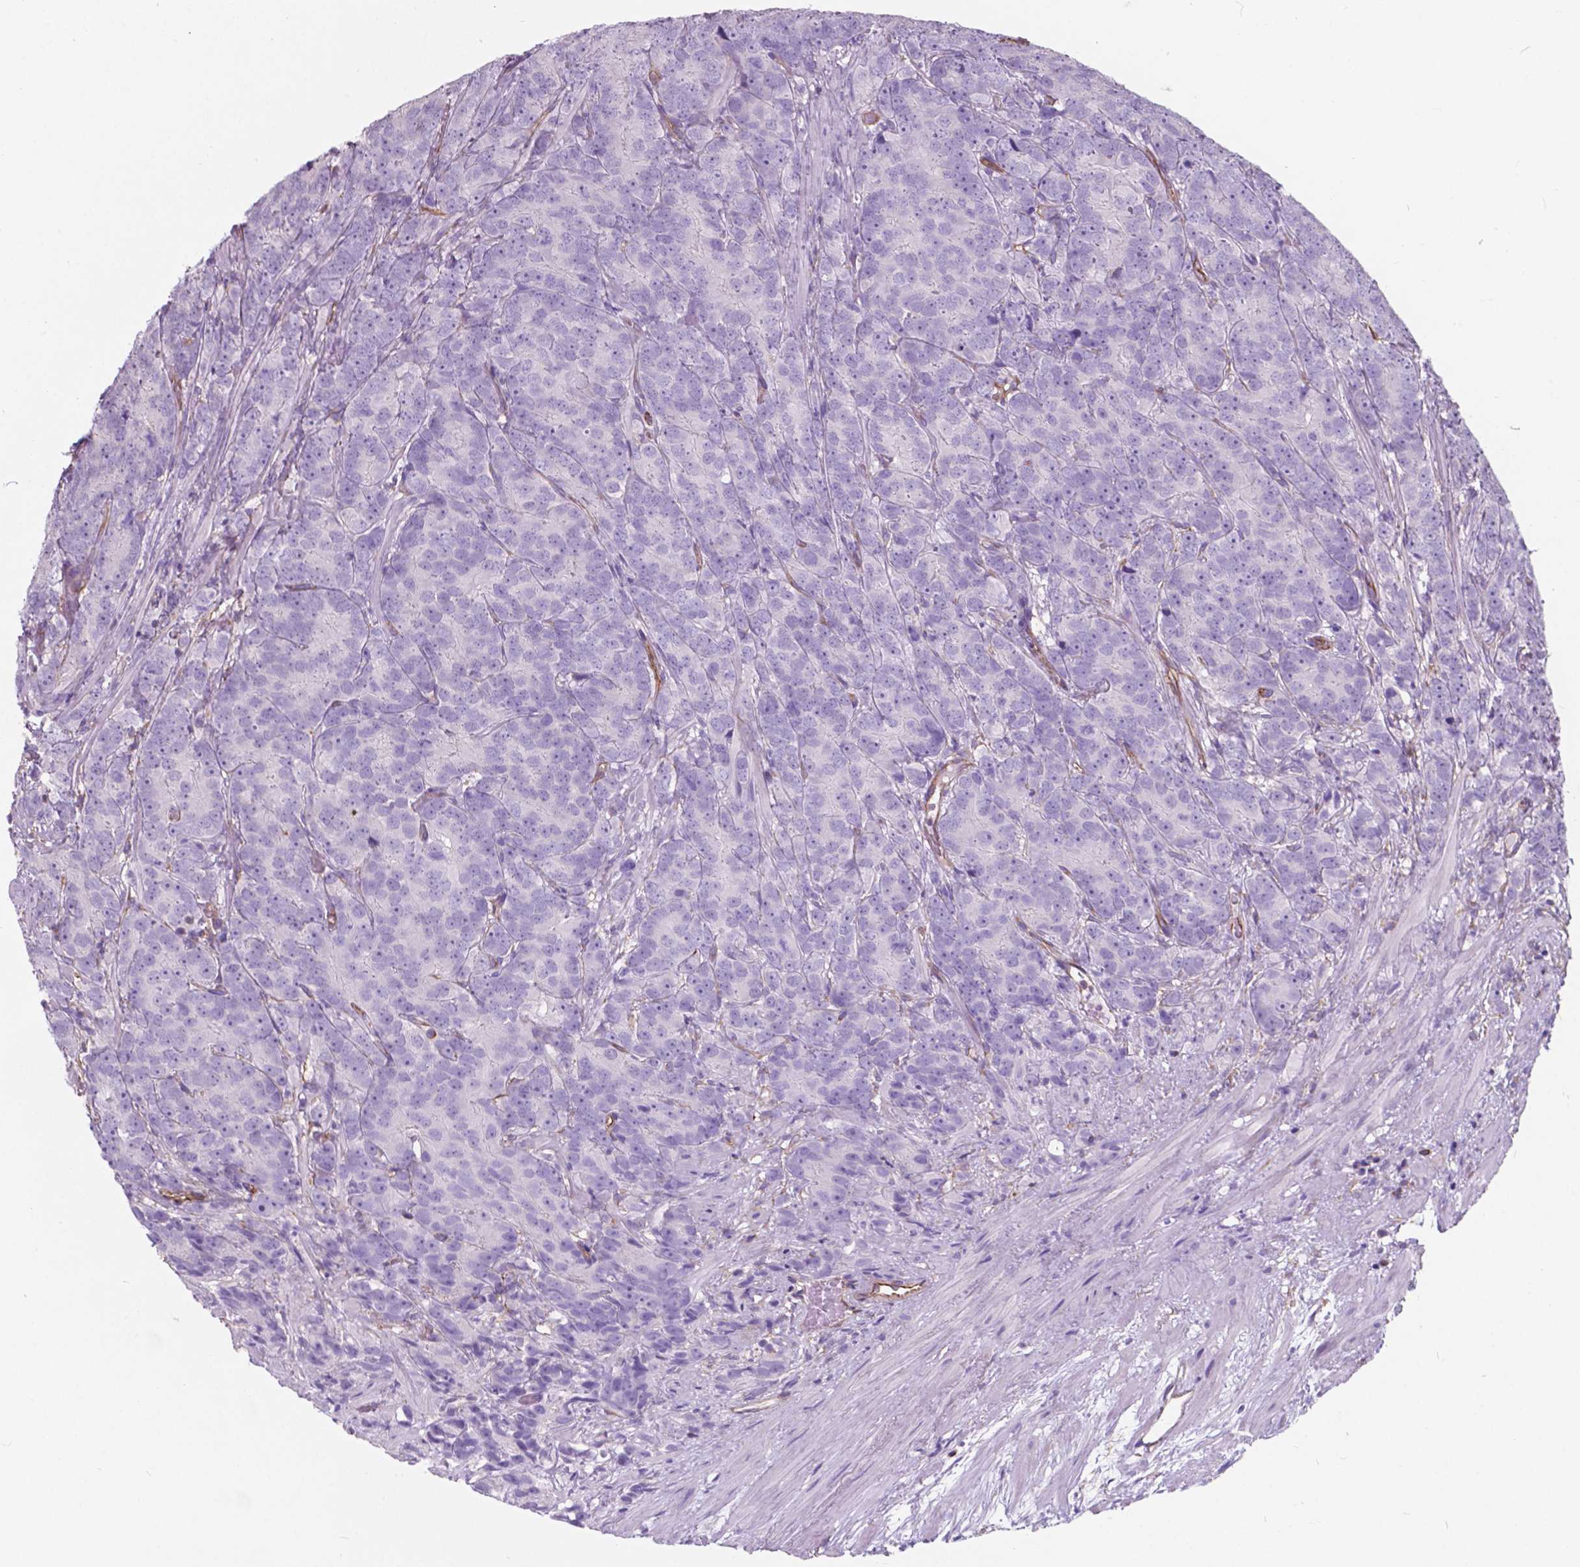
{"staining": {"intensity": "negative", "quantity": "none", "location": "none"}, "tissue": "prostate cancer", "cell_type": "Tumor cells", "image_type": "cancer", "snomed": [{"axis": "morphology", "description": "Adenocarcinoma, High grade"}, {"axis": "topography", "description": "Prostate"}], "caption": "An IHC histopathology image of high-grade adenocarcinoma (prostate) is shown. There is no staining in tumor cells of high-grade adenocarcinoma (prostate).", "gene": "AMOT", "patient": {"sex": "male", "age": 90}}